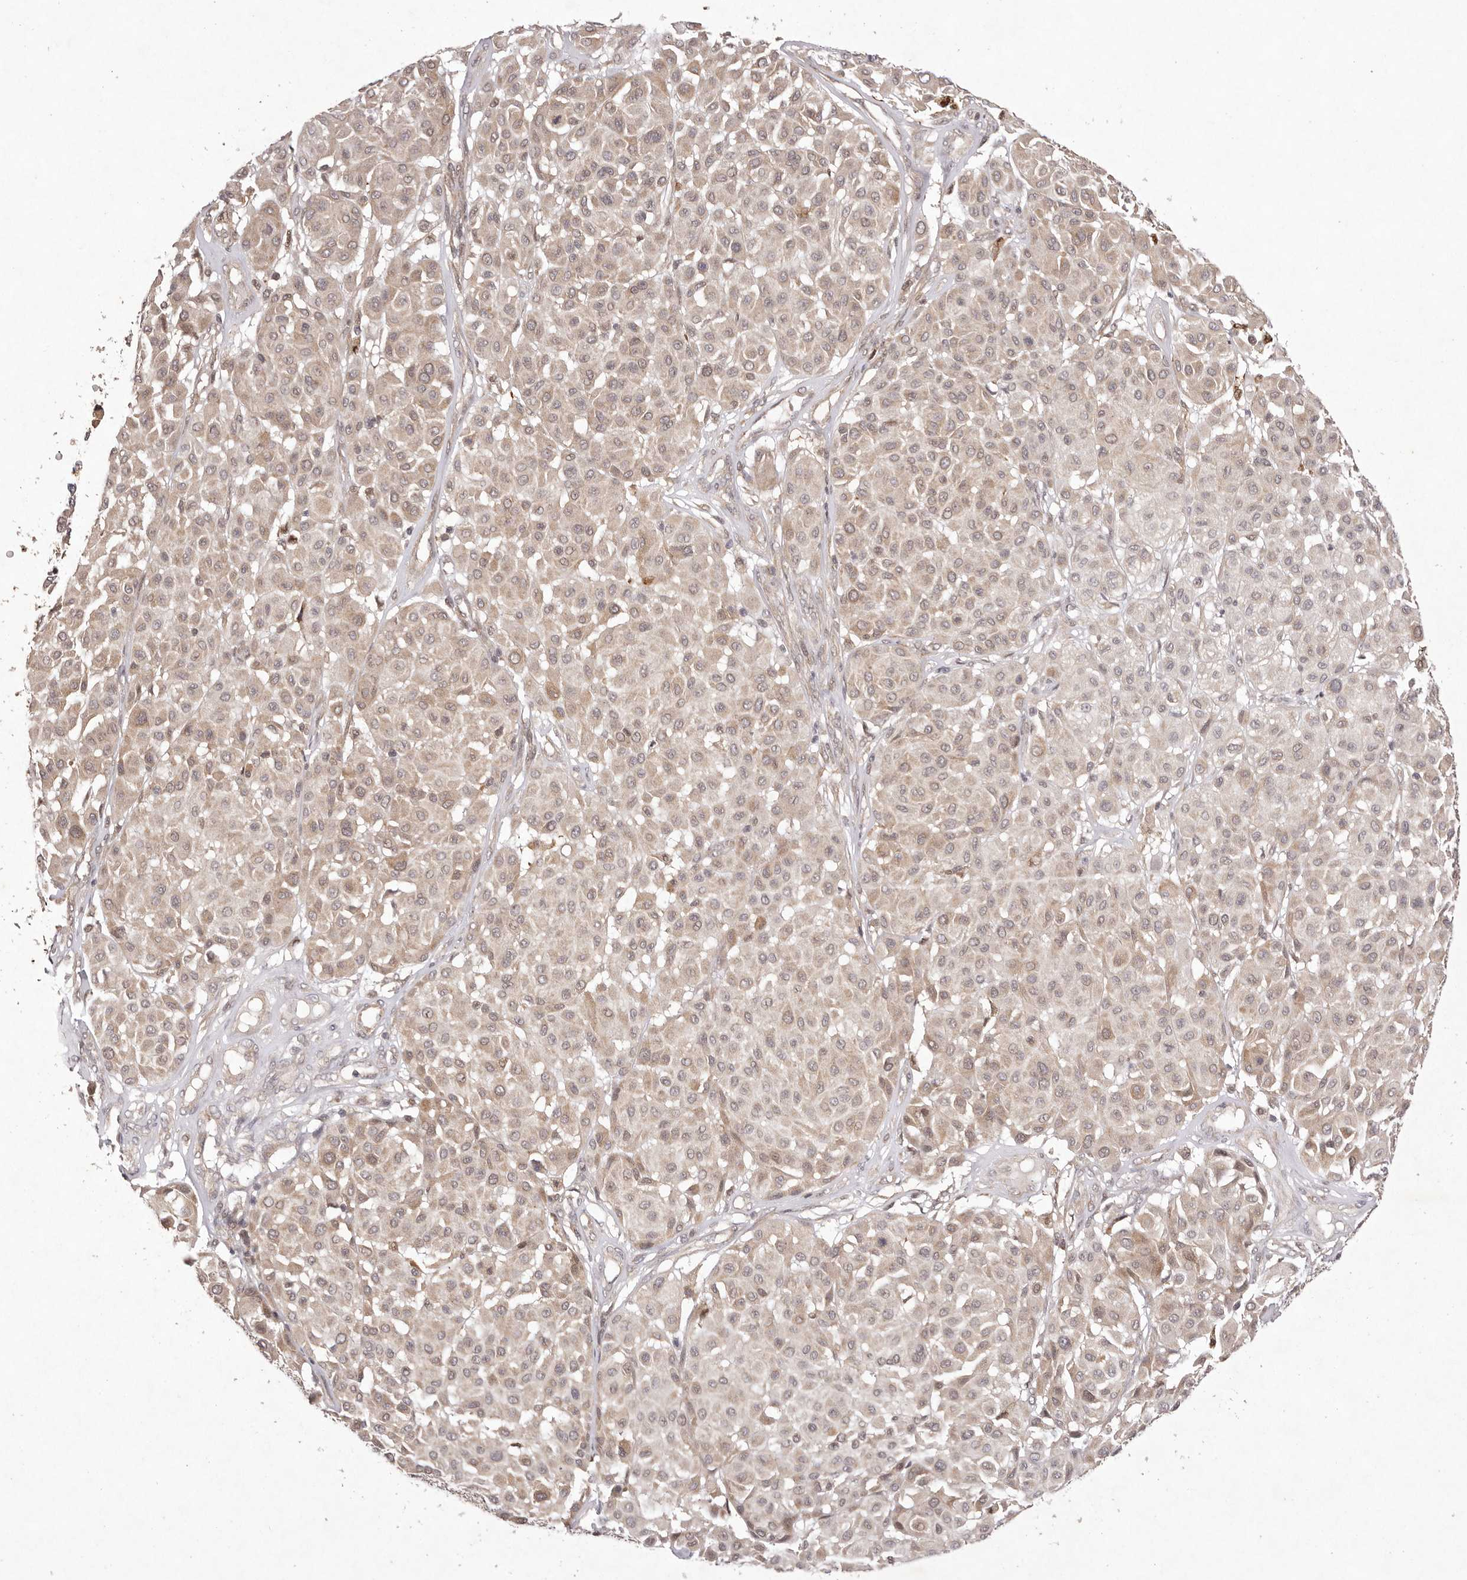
{"staining": {"intensity": "weak", "quantity": "25%-75%", "location": "cytoplasmic/membranous"}, "tissue": "melanoma", "cell_type": "Tumor cells", "image_type": "cancer", "snomed": [{"axis": "morphology", "description": "Malignant melanoma, Metastatic site"}, {"axis": "topography", "description": "Soft tissue"}], "caption": "Melanoma tissue displays weak cytoplasmic/membranous staining in about 25%-75% of tumor cells", "gene": "BUD31", "patient": {"sex": "male", "age": 41}}